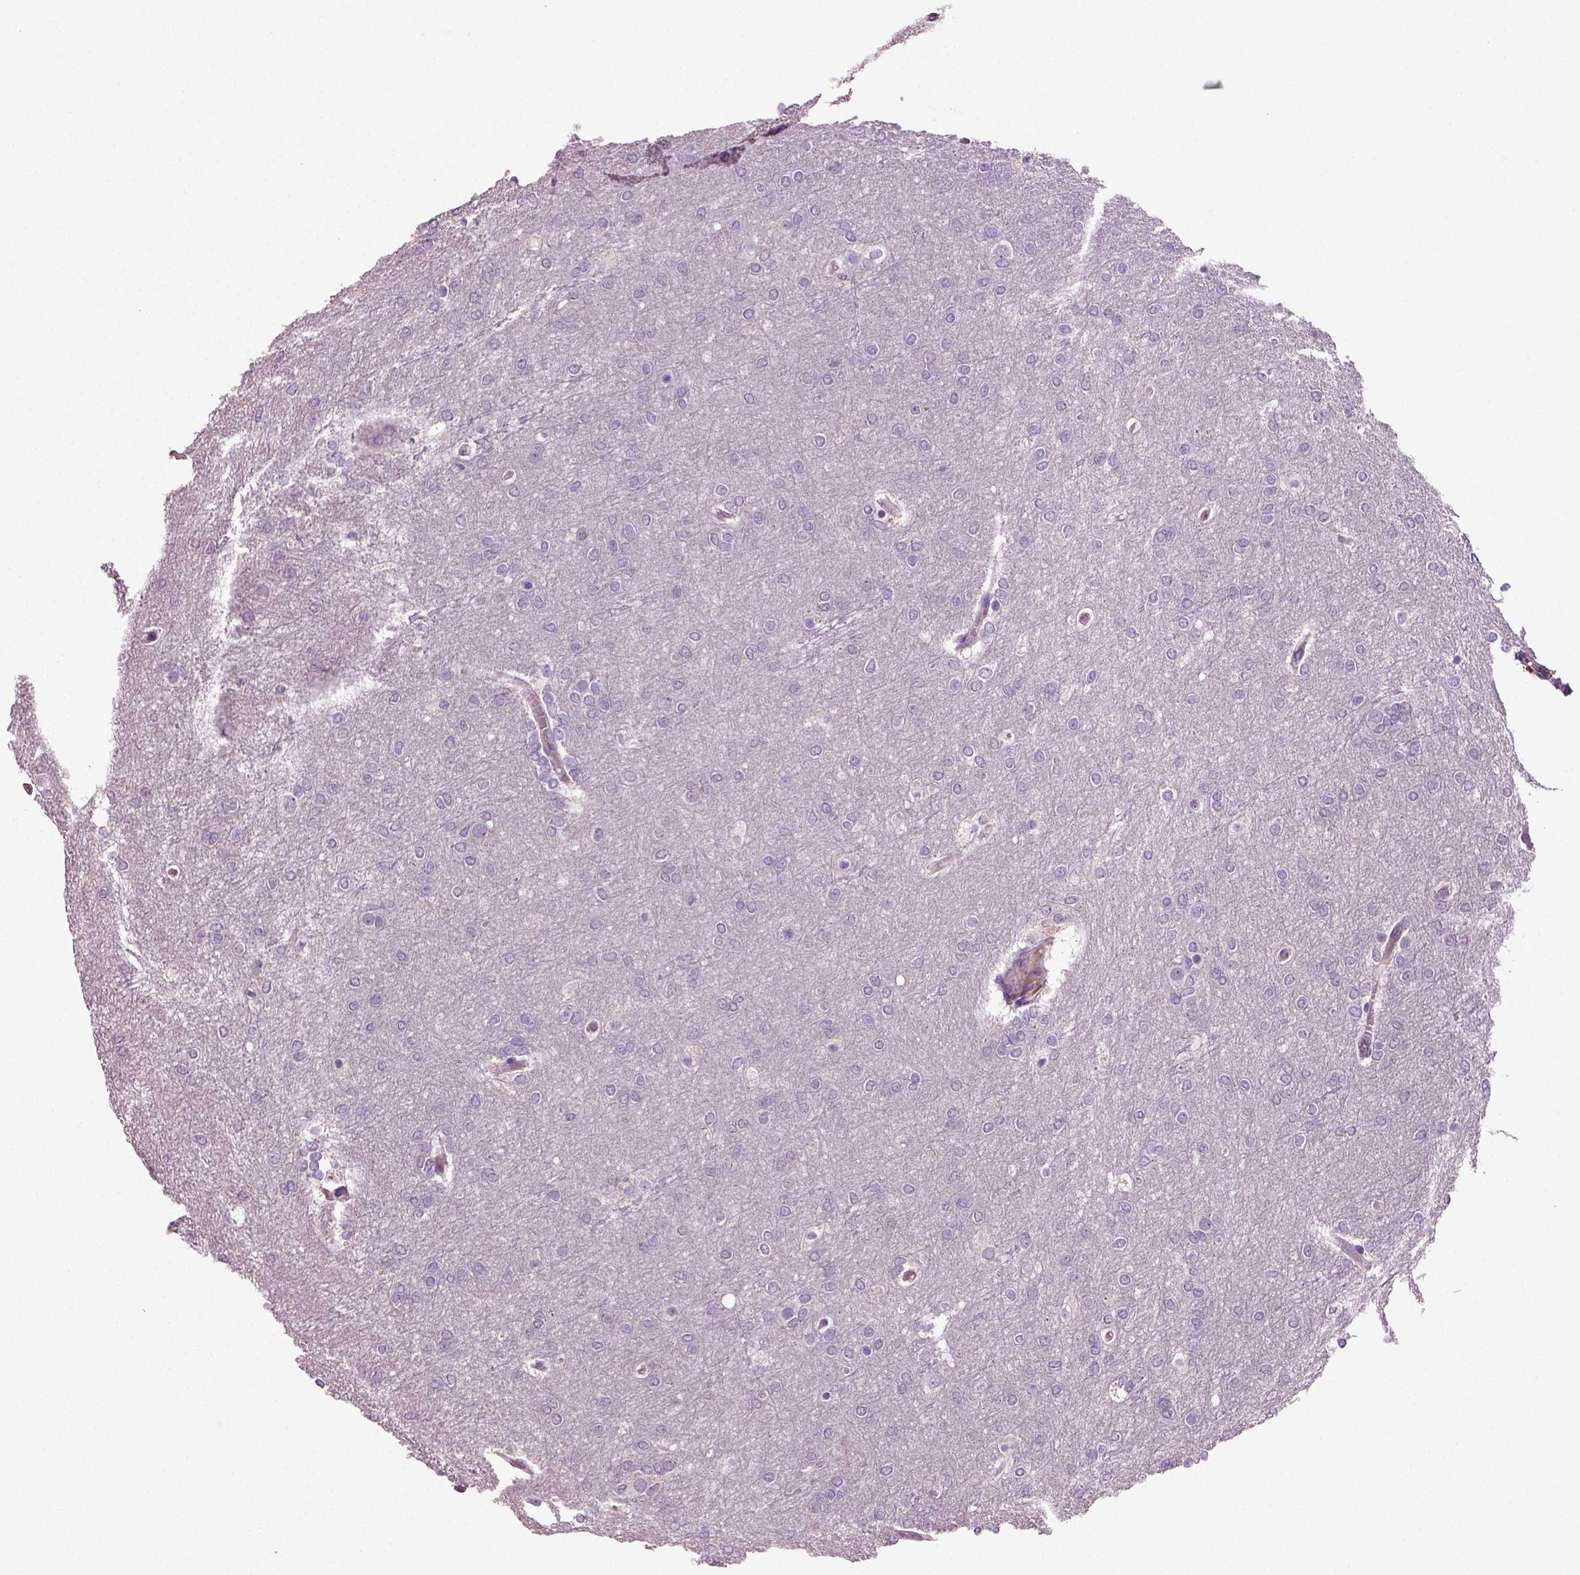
{"staining": {"intensity": "negative", "quantity": "none", "location": "none"}, "tissue": "glioma", "cell_type": "Tumor cells", "image_type": "cancer", "snomed": [{"axis": "morphology", "description": "Glioma, malignant, High grade"}, {"axis": "topography", "description": "Brain"}], "caption": "The micrograph displays no staining of tumor cells in glioma.", "gene": "DEFB118", "patient": {"sex": "female", "age": 61}}